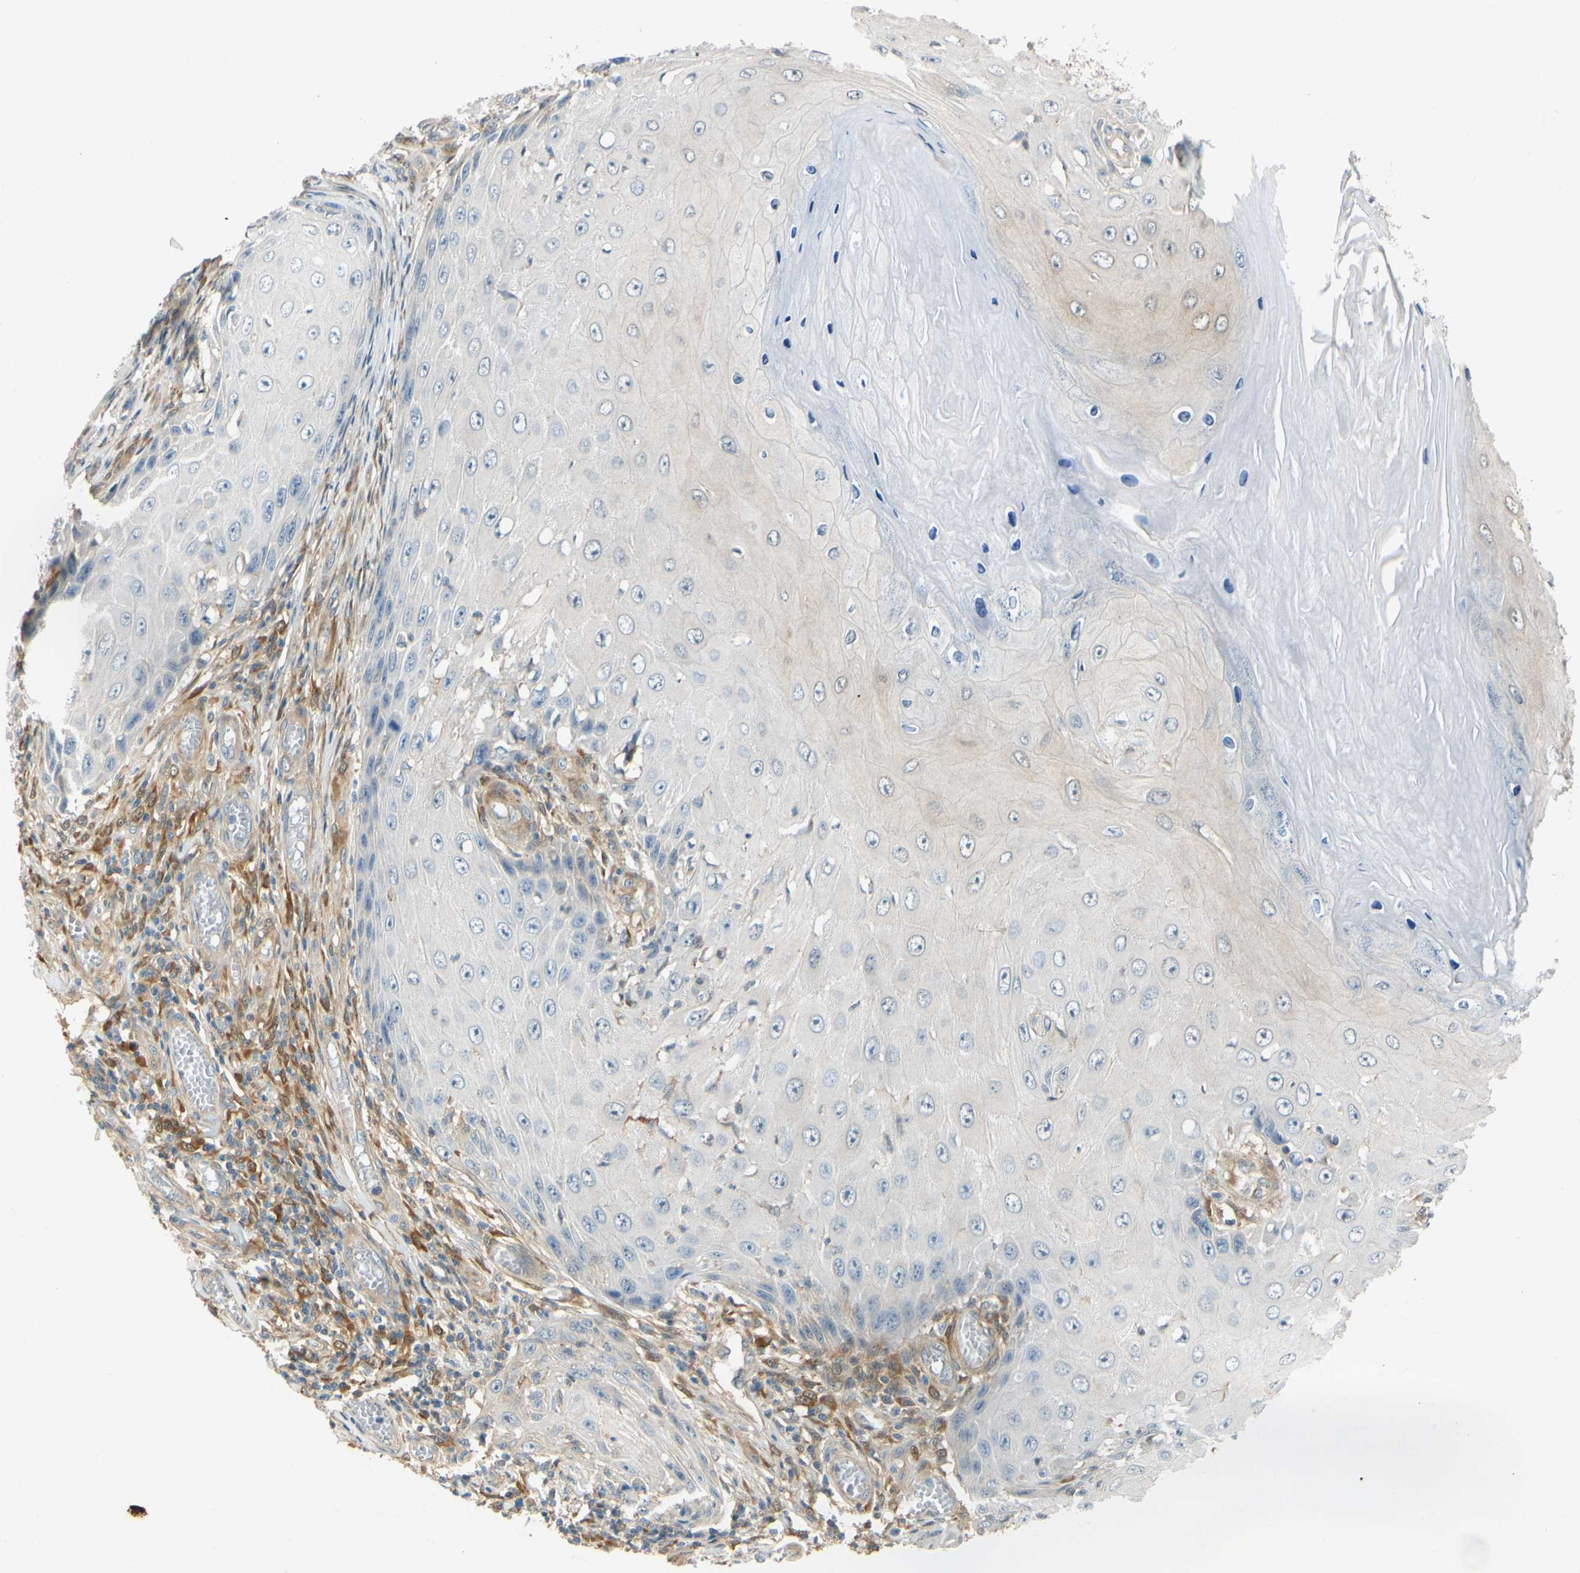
{"staining": {"intensity": "weak", "quantity": "<25%", "location": "cytoplasmic/membranous"}, "tissue": "skin cancer", "cell_type": "Tumor cells", "image_type": "cancer", "snomed": [{"axis": "morphology", "description": "Squamous cell carcinoma, NOS"}, {"axis": "topography", "description": "Skin"}], "caption": "This is an immunohistochemistry (IHC) photomicrograph of human skin squamous cell carcinoma. There is no positivity in tumor cells.", "gene": "WIPI1", "patient": {"sex": "female", "age": 73}}